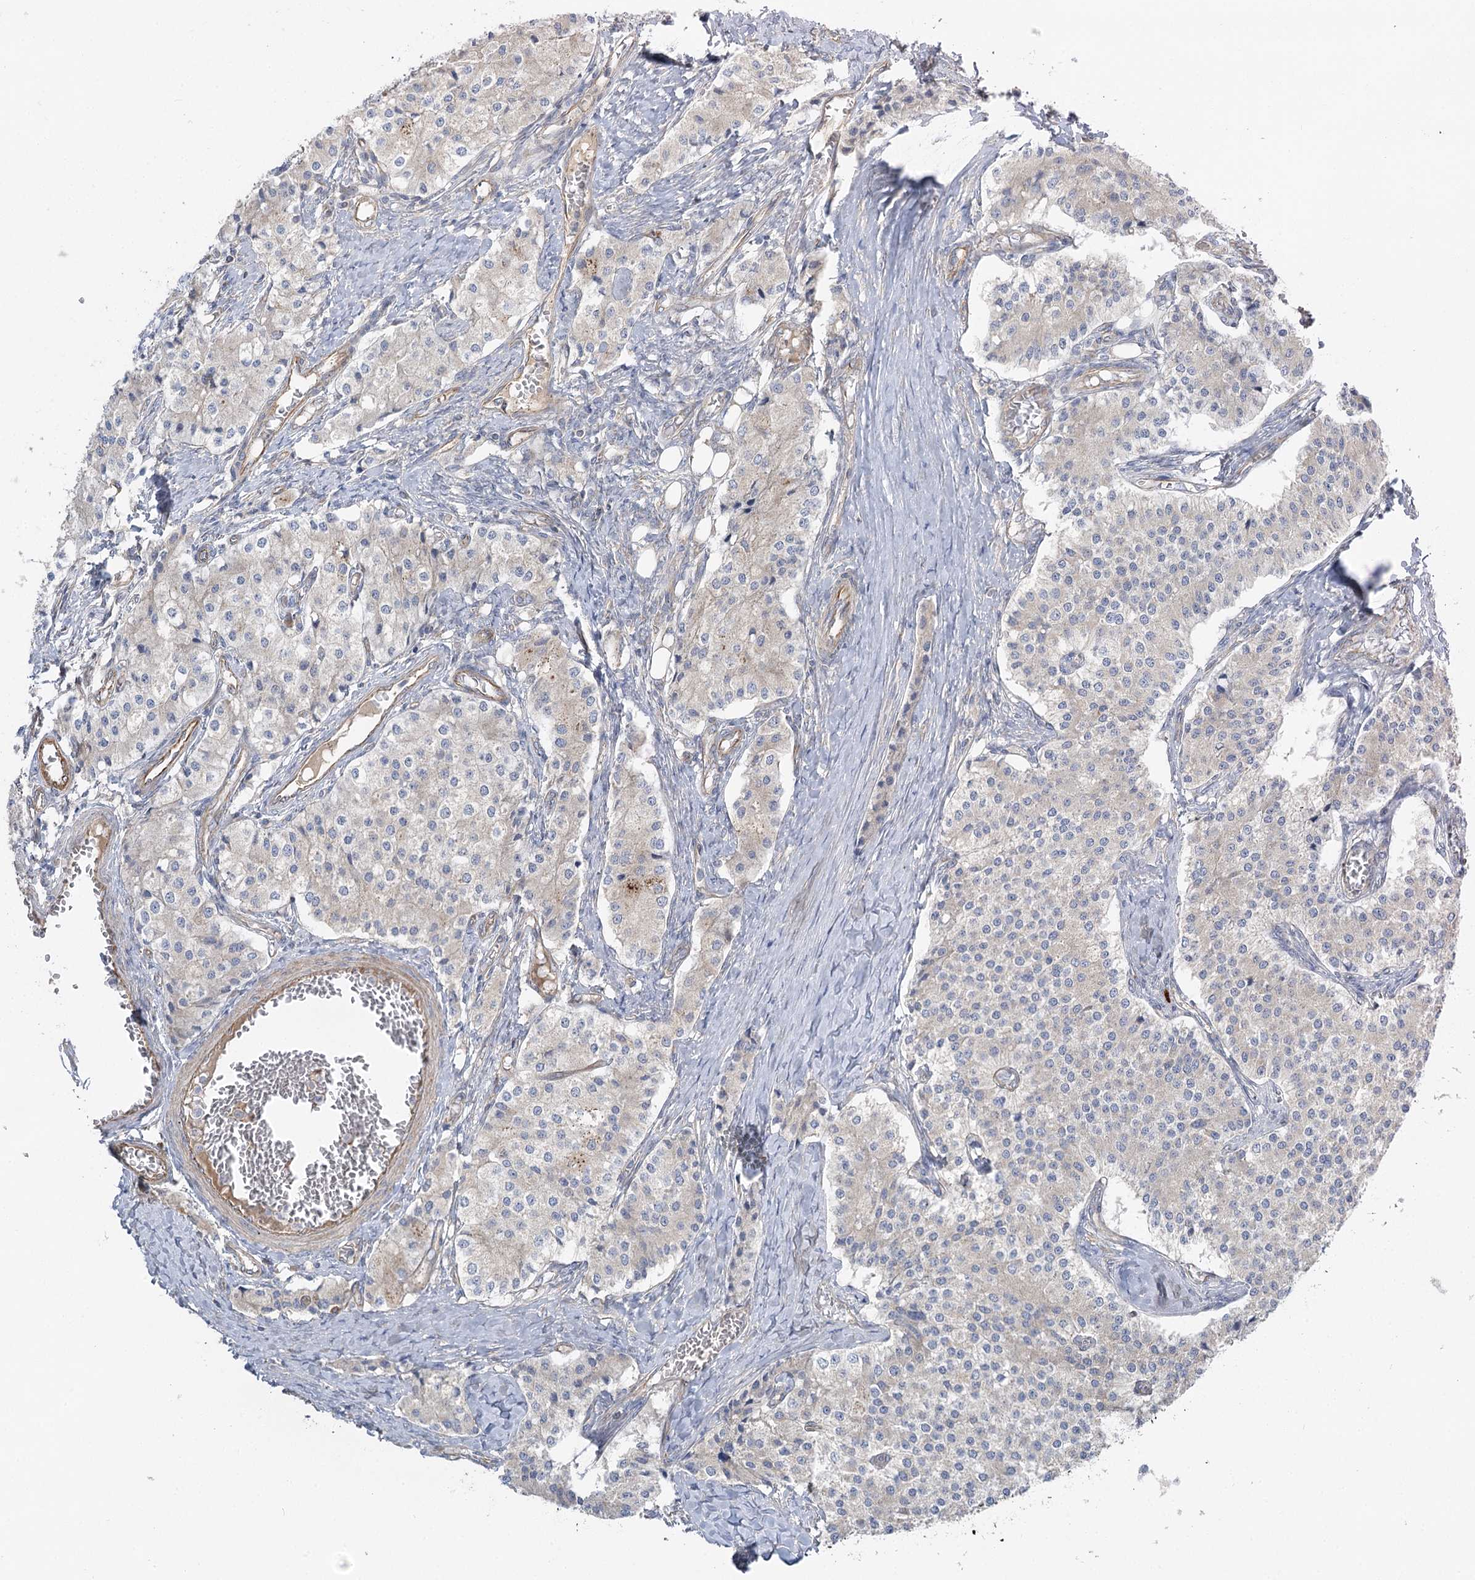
{"staining": {"intensity": "negative", "quantity": "none", "location": "none"}, "tissue": "carcinoid", "cell_type": "Tumor cells", "image_type": "cancer", "snomed": [{"axis": "morphology", "description": "Carcinoid, malignant, NOS"}, {"axis": "topography", "description": "Colon"}], "caption": "The immunohistochemistry histopathology image has no significant staining in tumor cells of carcinoid (malignant) tissue.", "gene": "KIAA0825", "patient": {"sex": "female", "age": 52}}